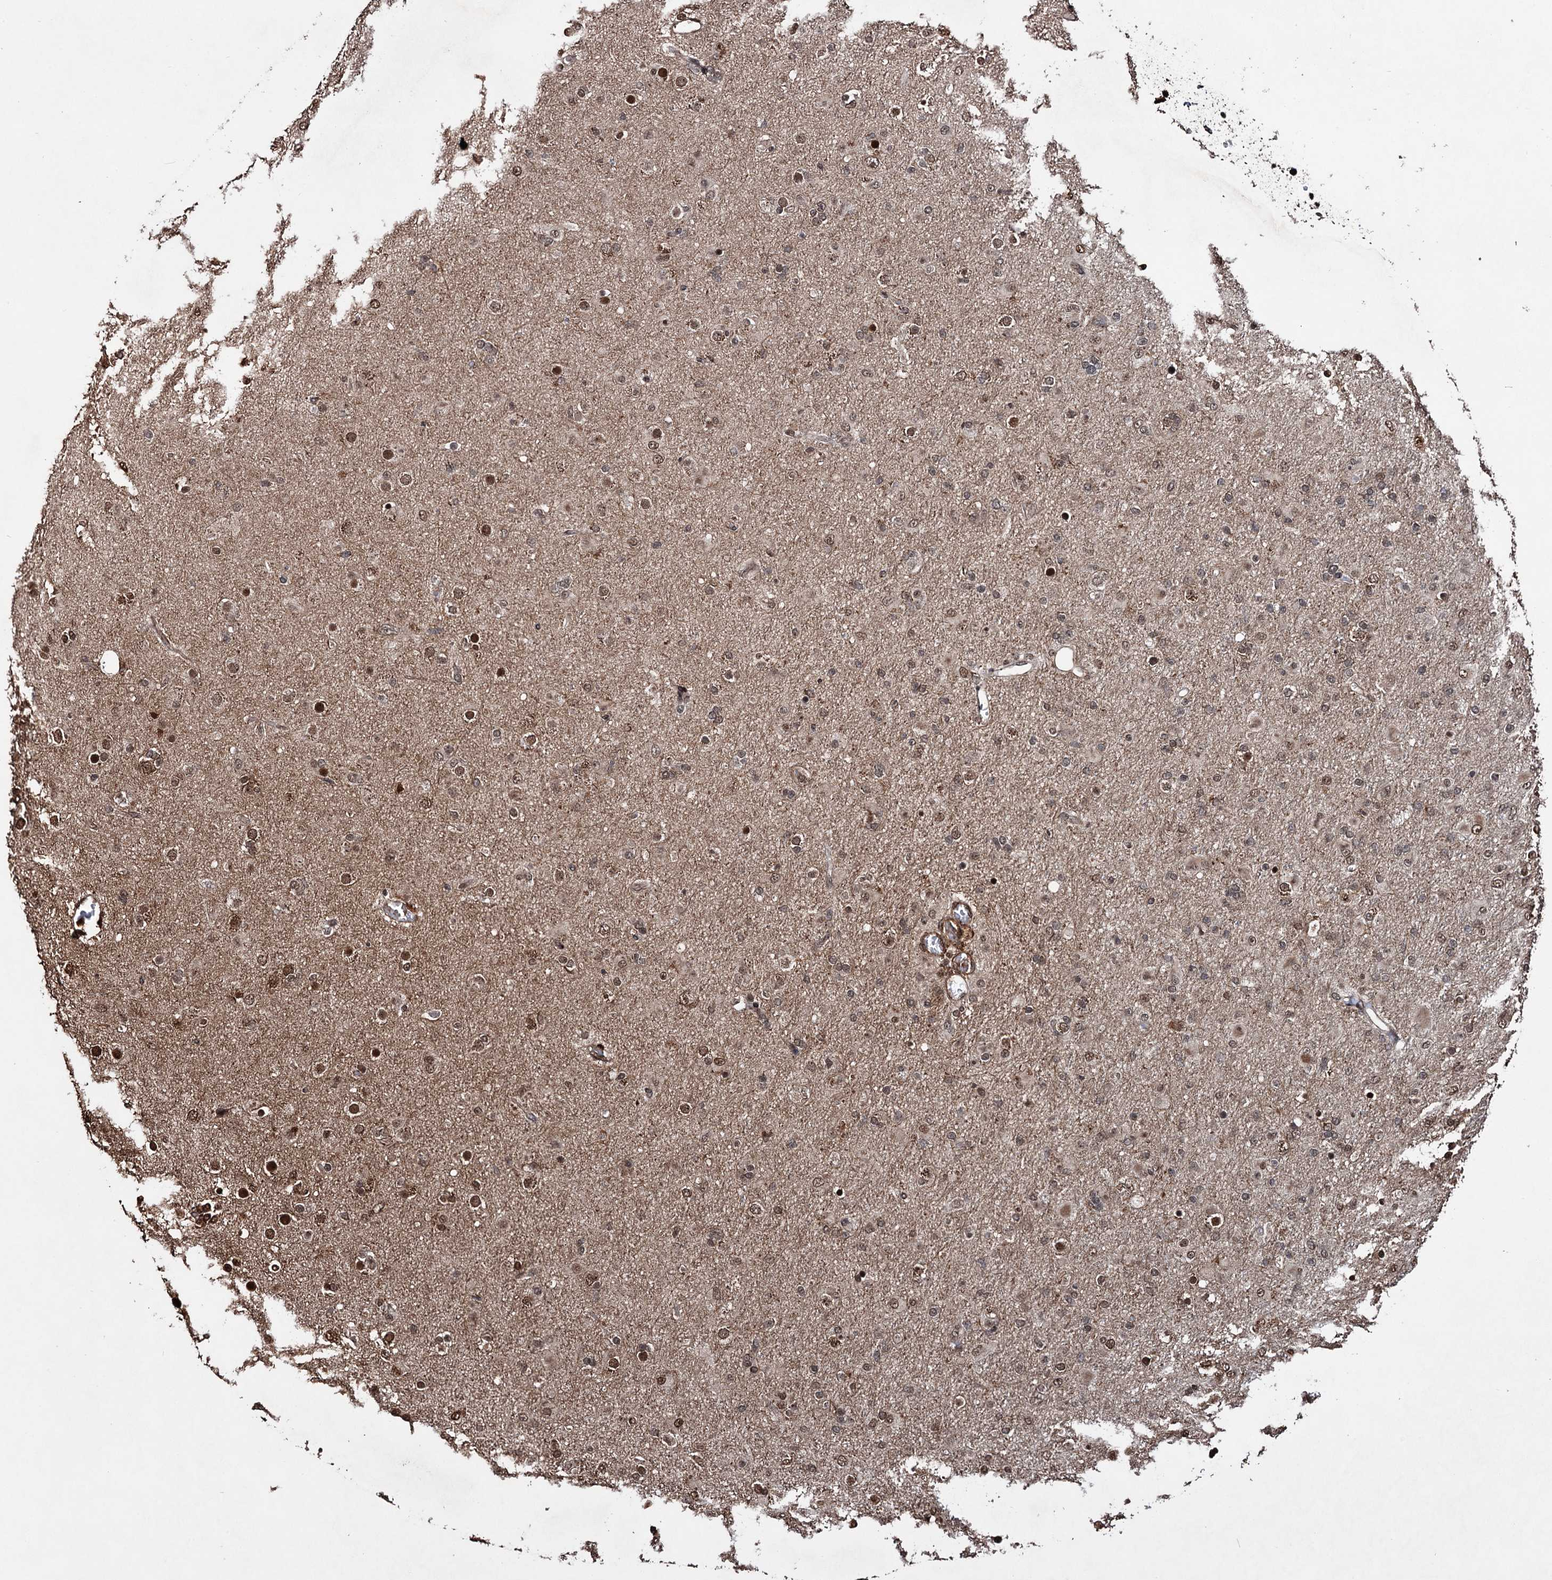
{"staining": {"intensity": "moderate", "quantity": "25%-75%", "location": "nuclear"}, "tissue": "glioma", "cell_type": "Tumor cells", "image_type": "cancer", "snomed": [{"axis": "morphology", "description": "Glioma, malignant, Low grade"}, {"axis": "topography", "description": "Brain"}], "caption": "This image demonstrates IHC staining of human malignant glioma (low-grade), with medium moderate nuclear expression in approximately 25%-75% of tumor cells.", "gene": "EYA4", "patient": {"sex": "male", "age": 65}}